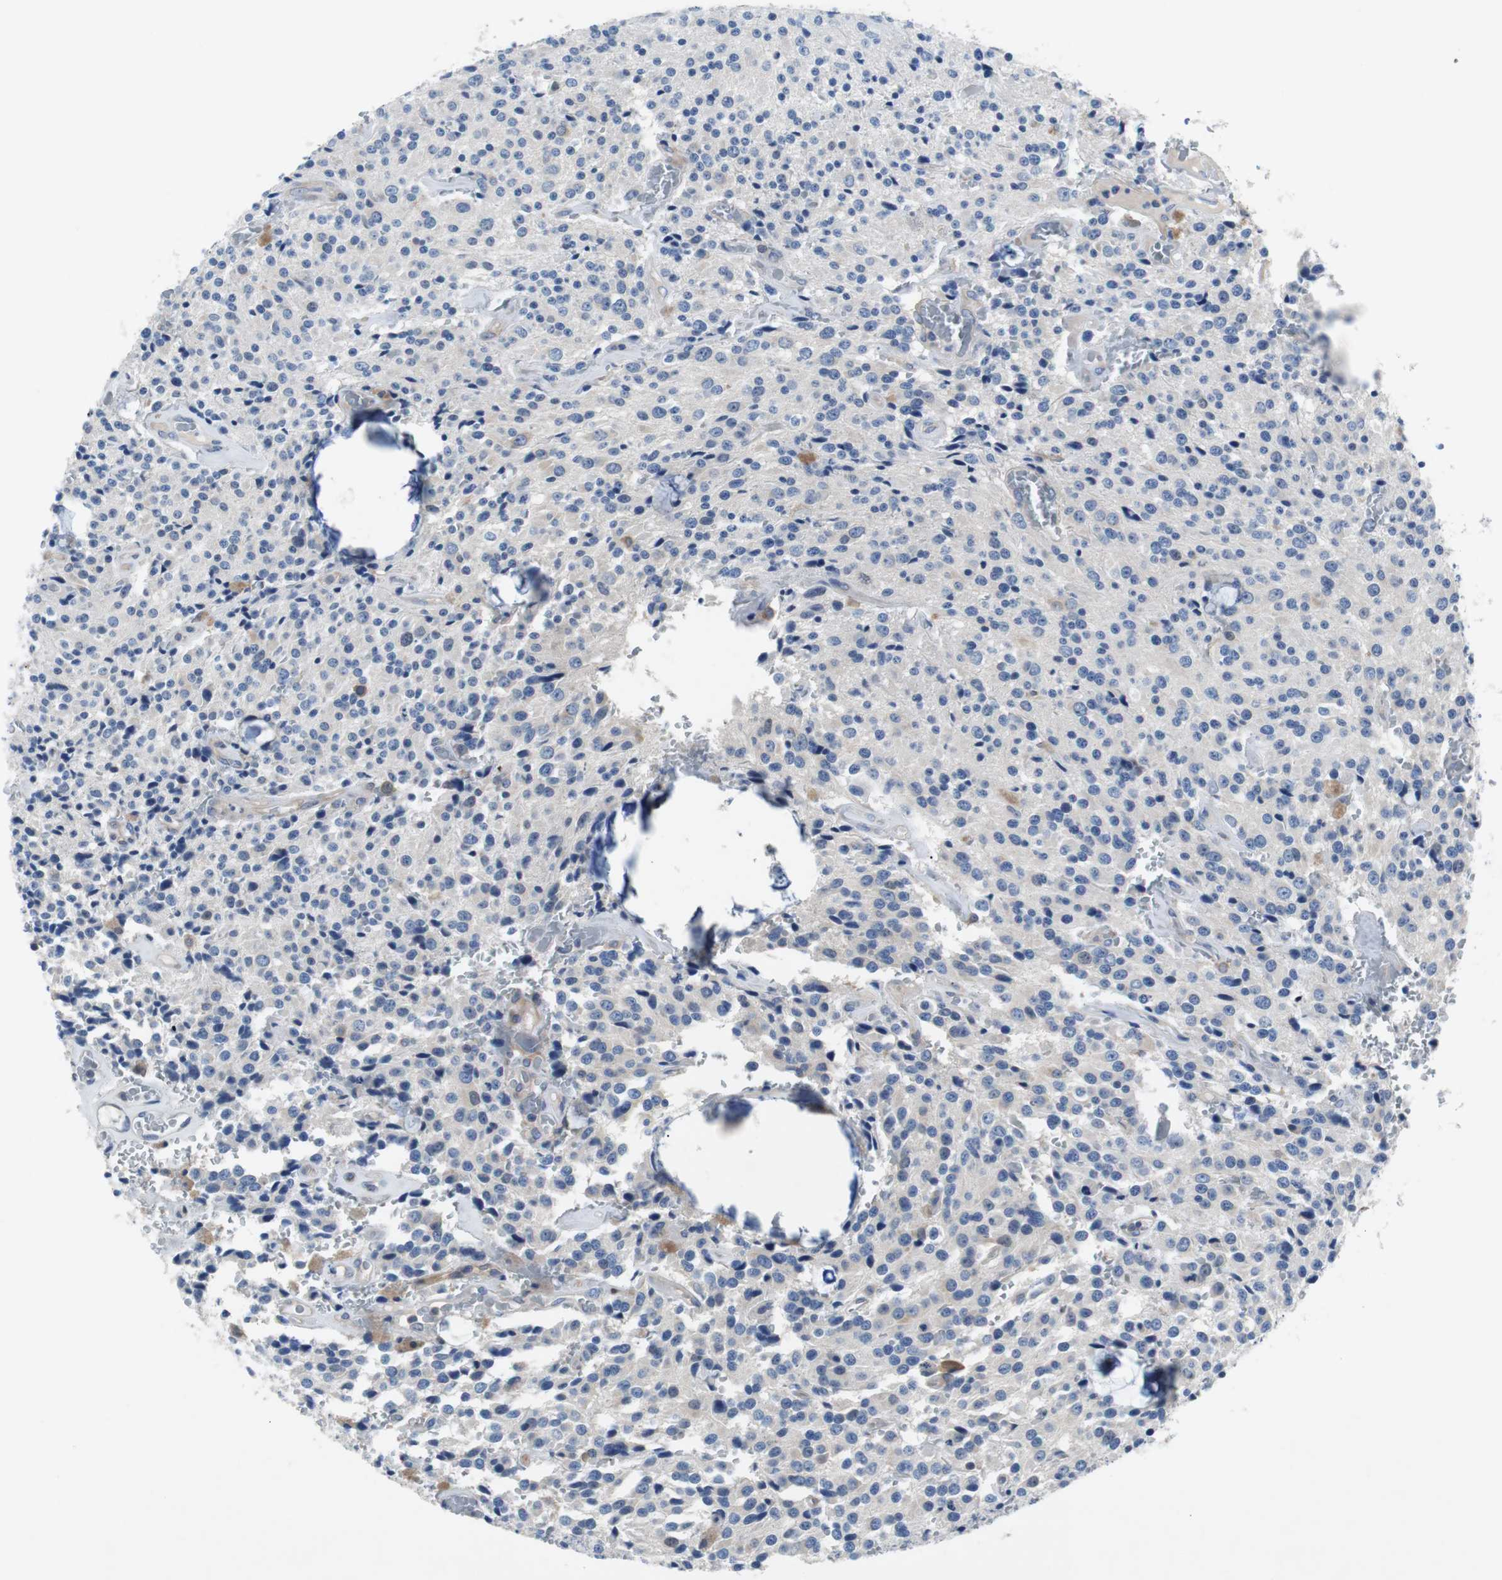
{"staining": {"intensity": "negative", "quantity": "none", "location": "none"}, "tissue": "glioma", "cell_type": "Tumor cells", "image_type": "cancer", "snomed": [{"axis": "morphology", "description": "Glioma, malignant, Low grade"}, {"axis": "topography", "description": "Brain"}], "caption": "A photomicrograph of human malignant low-grade glioma is negative for staining in tumor cells.", "gene": "EEF2K", "patient": {"sex": "male", "age": 58}}